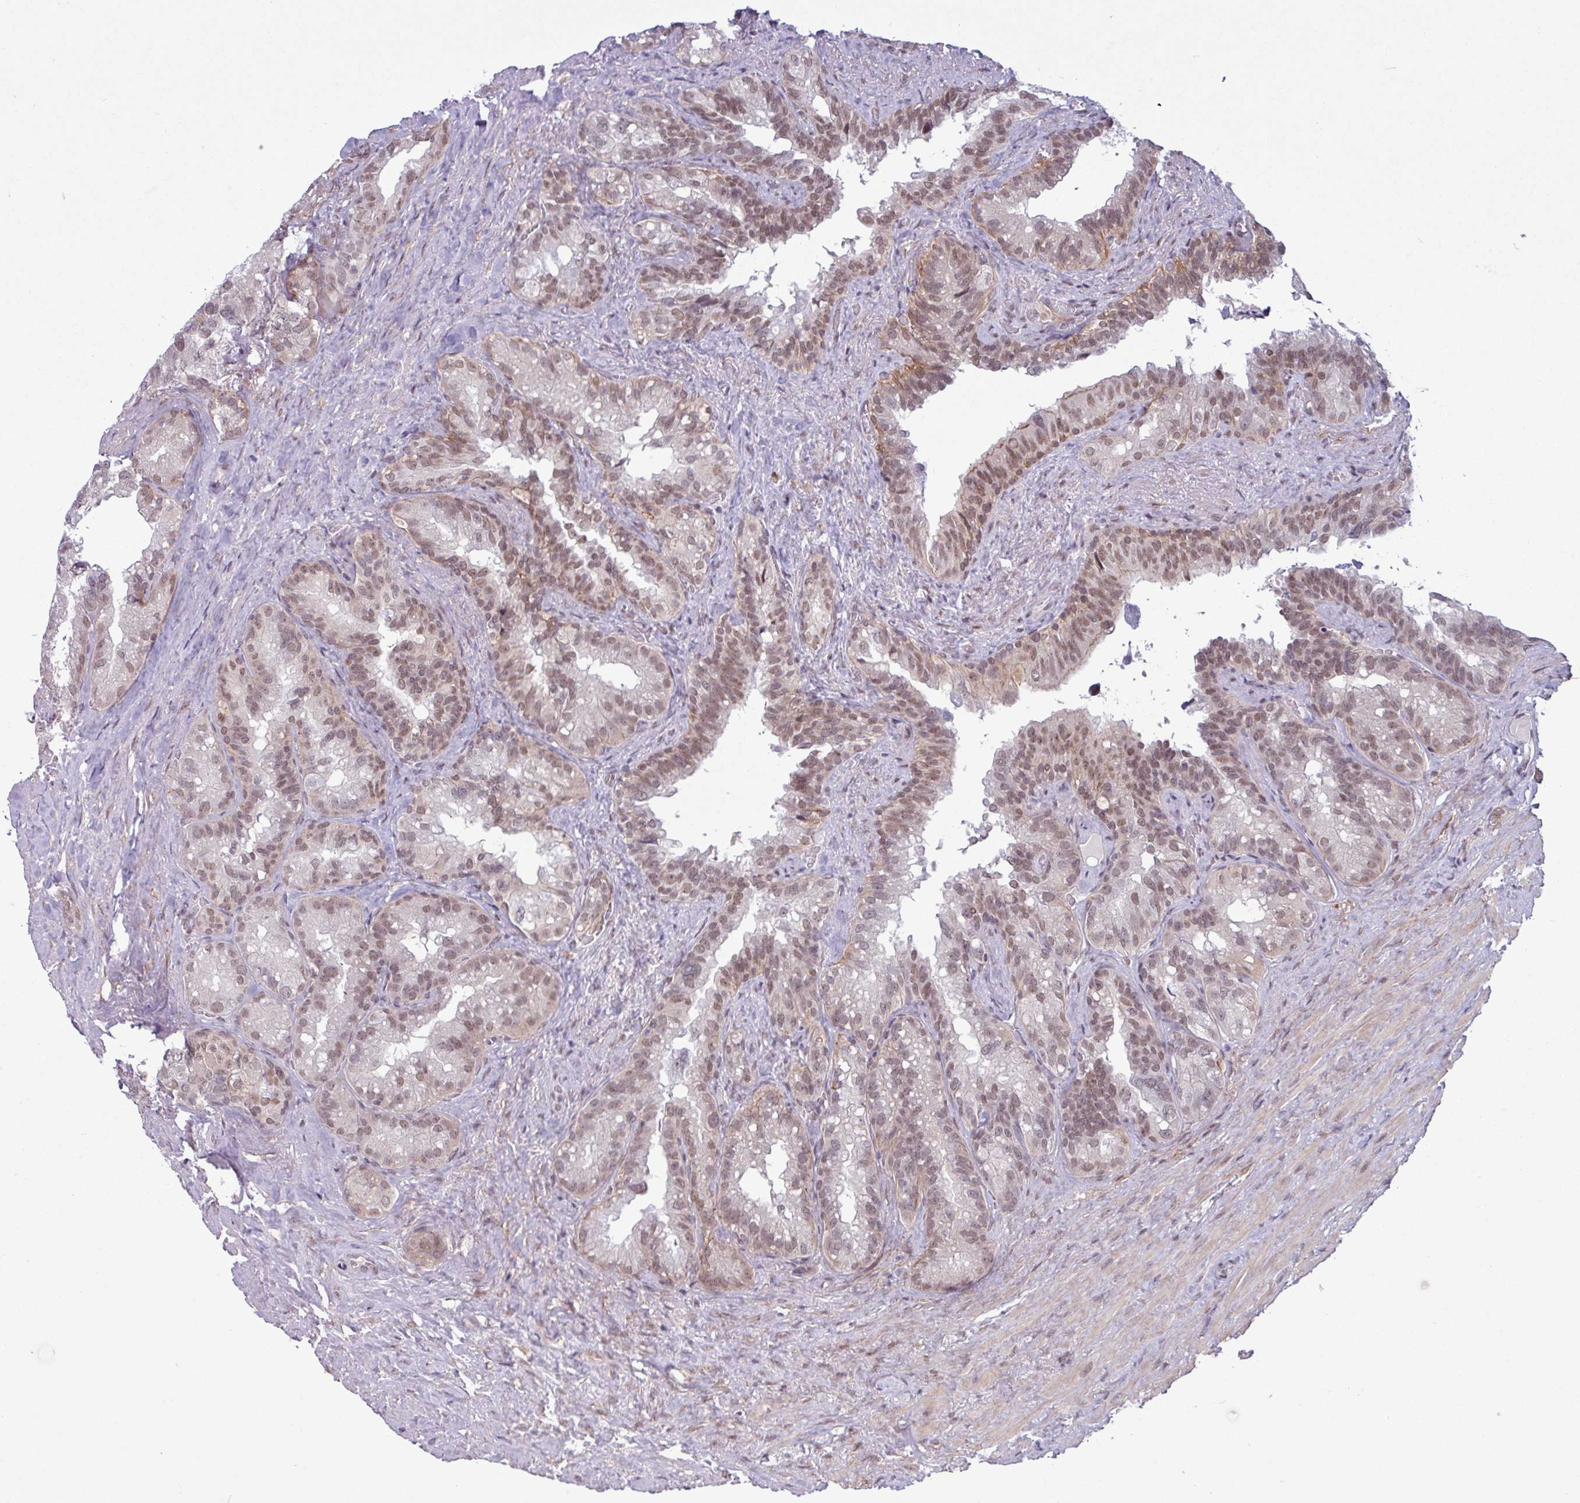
{"staining": {"intensity": "moderate", "quantity": ">75%", "location": "nuclear"}, "tissue": "seminal vesicle", "cell_type": "Glandular cells", "image_type": "normal", "snomed": [{"axis": "morphology", "description": "Normal tissue, NOS"}, {"axis": "topography", "description": "Seminal veicle"}], "caption": "Glandular cells show medium levels of moderate nuclear expression in about >75% of cells in normal seminal vesicle.", "gene": "NOTCH2", "patient": {"sex": "male", "age": 60}}